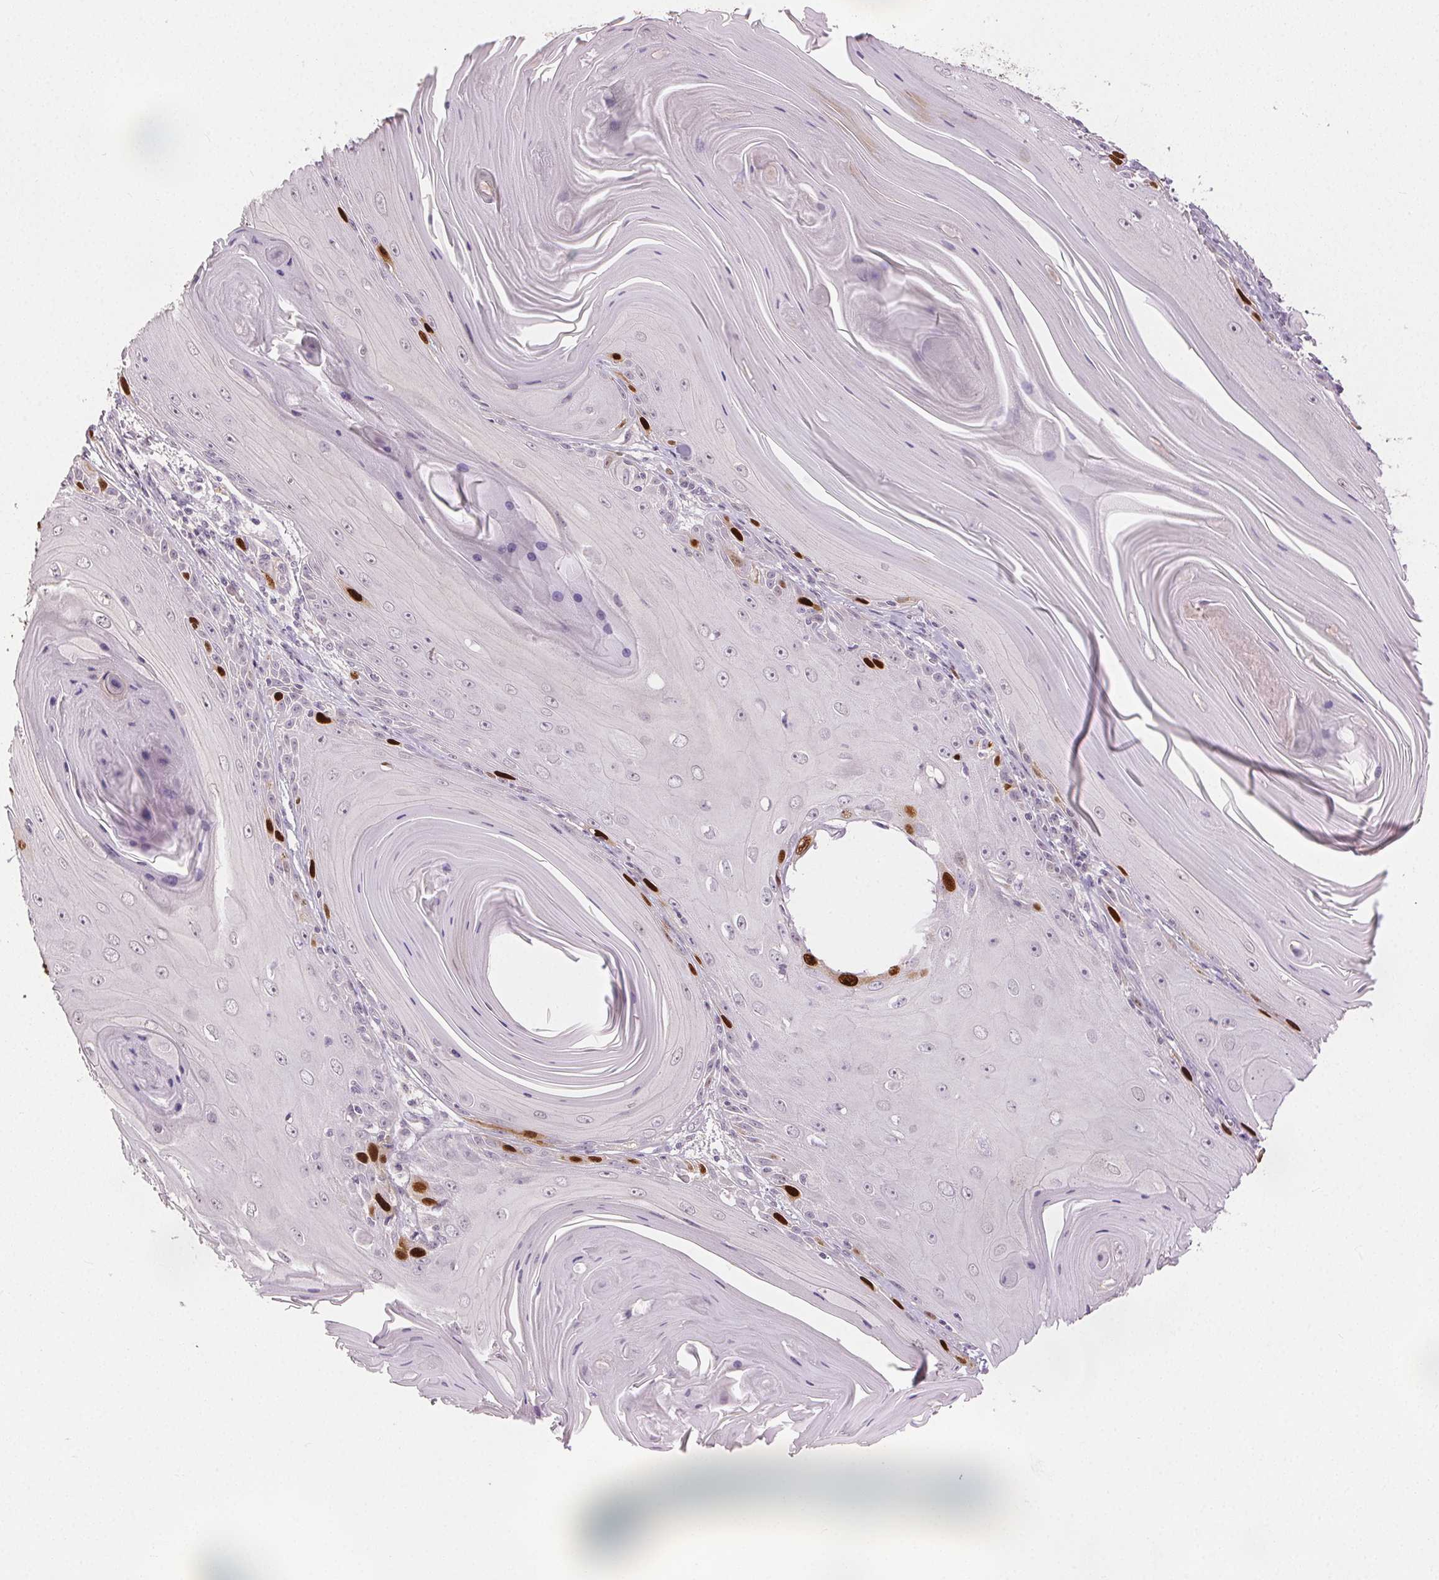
{"staining": {"intensity": "strong", "quantity": "<25%", "location": "nuclear"}, "tissue": "skin cancer", "cell_type": "Tumor cells", "image_type": "cancer", "snomed": [{"axis": "morphology", "description": "Squamous cell carcinoma, NOS"}, {"axis": "topography", "description": "Skin"}, {"axis": "topography", "description": "Vulva"}], "caption": "Squamous cell carcinoma (skin) was stained to show a protein in brown. There is medium levels of strong nuclear staining in about <25% of tumor cells.", "gene": "ANLN", "patient": {"sex": "female", "age": 85}}